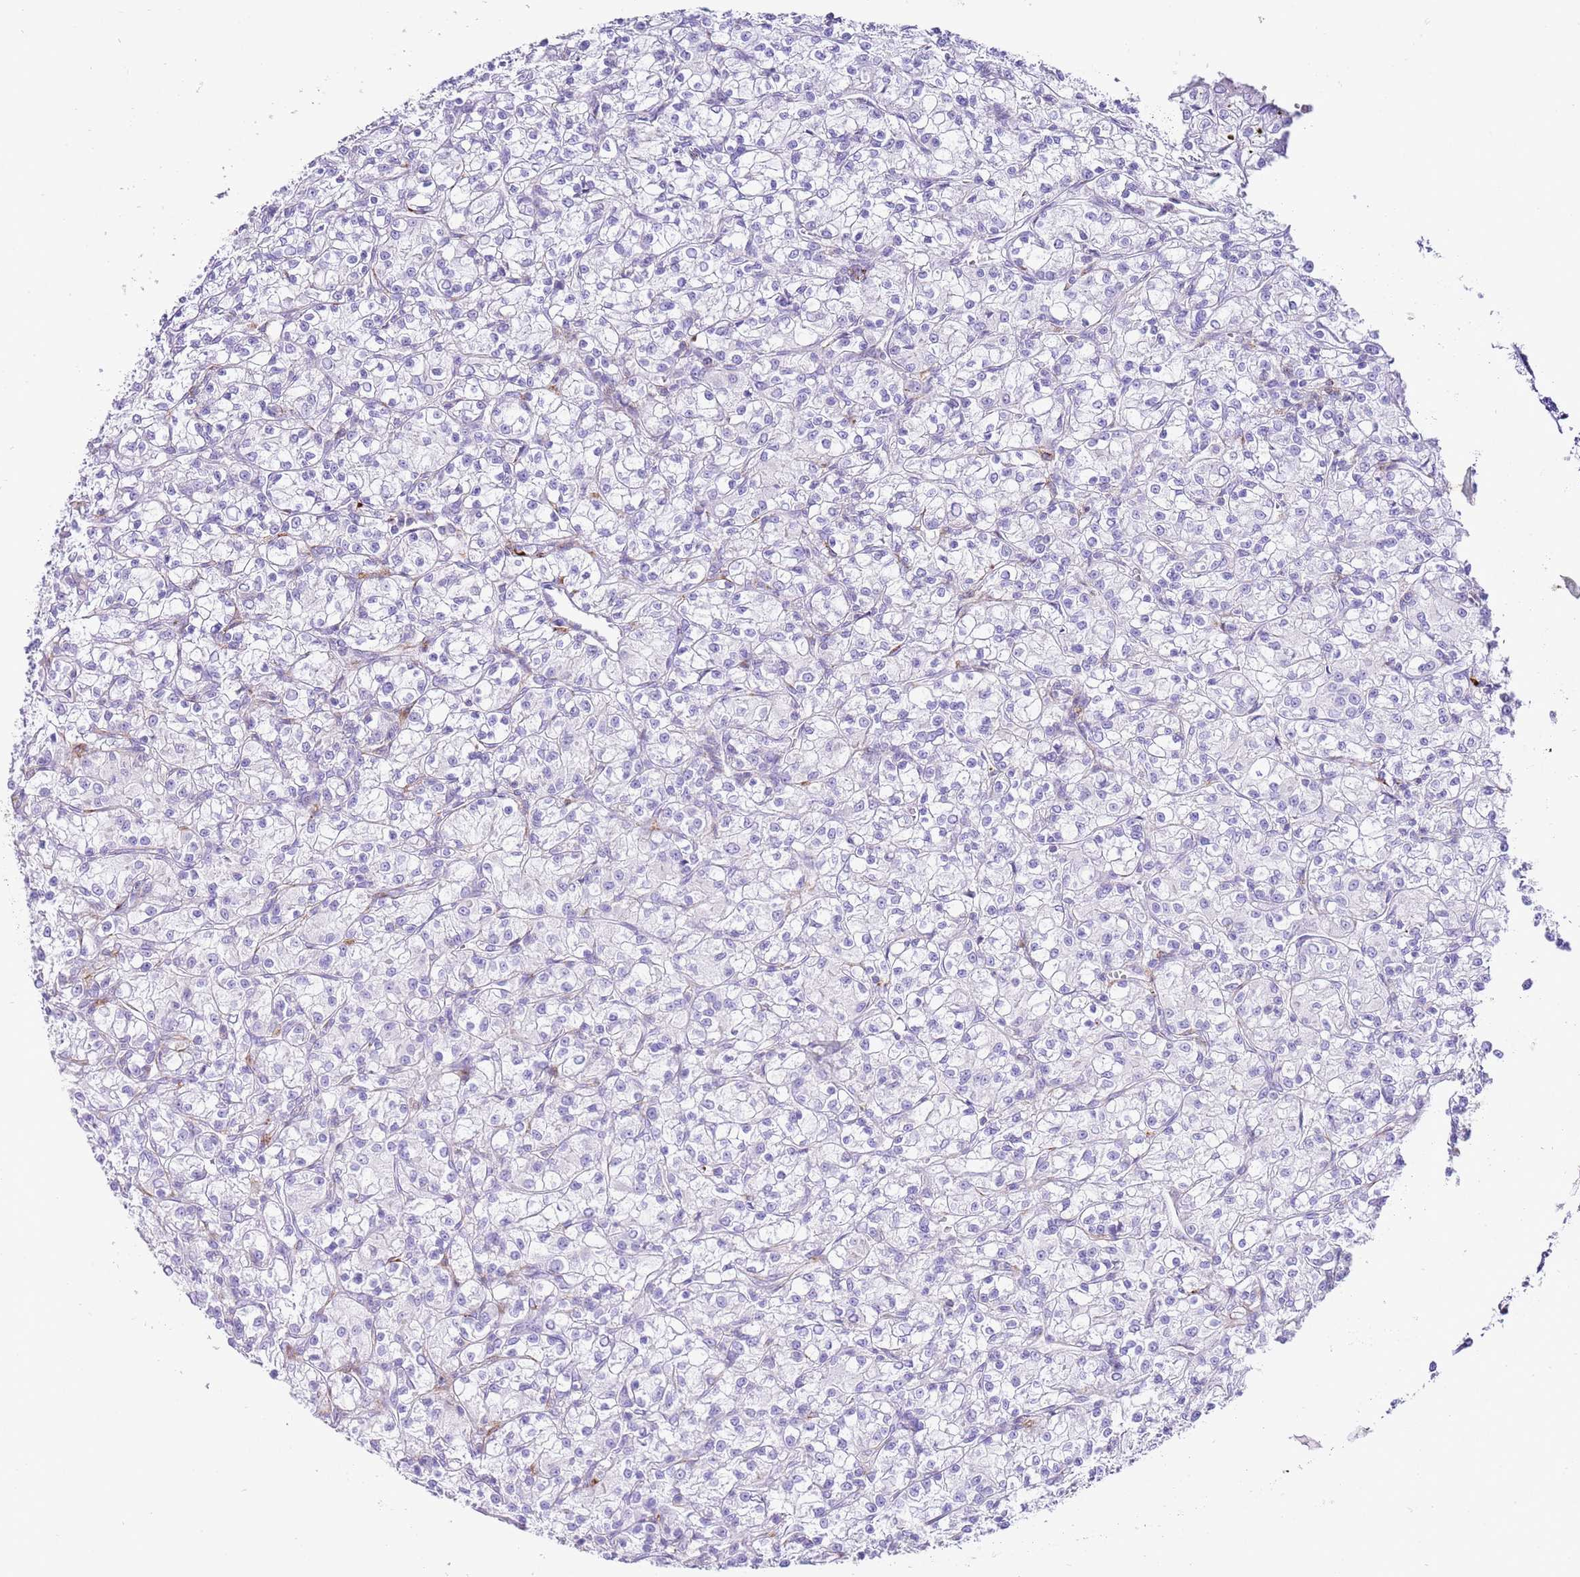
{"staining": {"intensity": "negative", "quantity": "none", "location": "none"}, "tissue": "renal cancer", "cell_type": "Tumor cells", "image_type": "cancer", "snomed": [{"axis": "morphology", "description": "Adenocarcinoma, NOS"}, {"axis": "topography", "description": "Kidney"}], "caption": "An image of renal adenocarcinoma stained for a protein reveals no brown staining in tumor cells. (DAB (3,3'-diaminobenzidine) IHC with hematoxylin counter stain).", "gene": "ALDH3A1", "patient": {"sex": "female", "age": 59}}